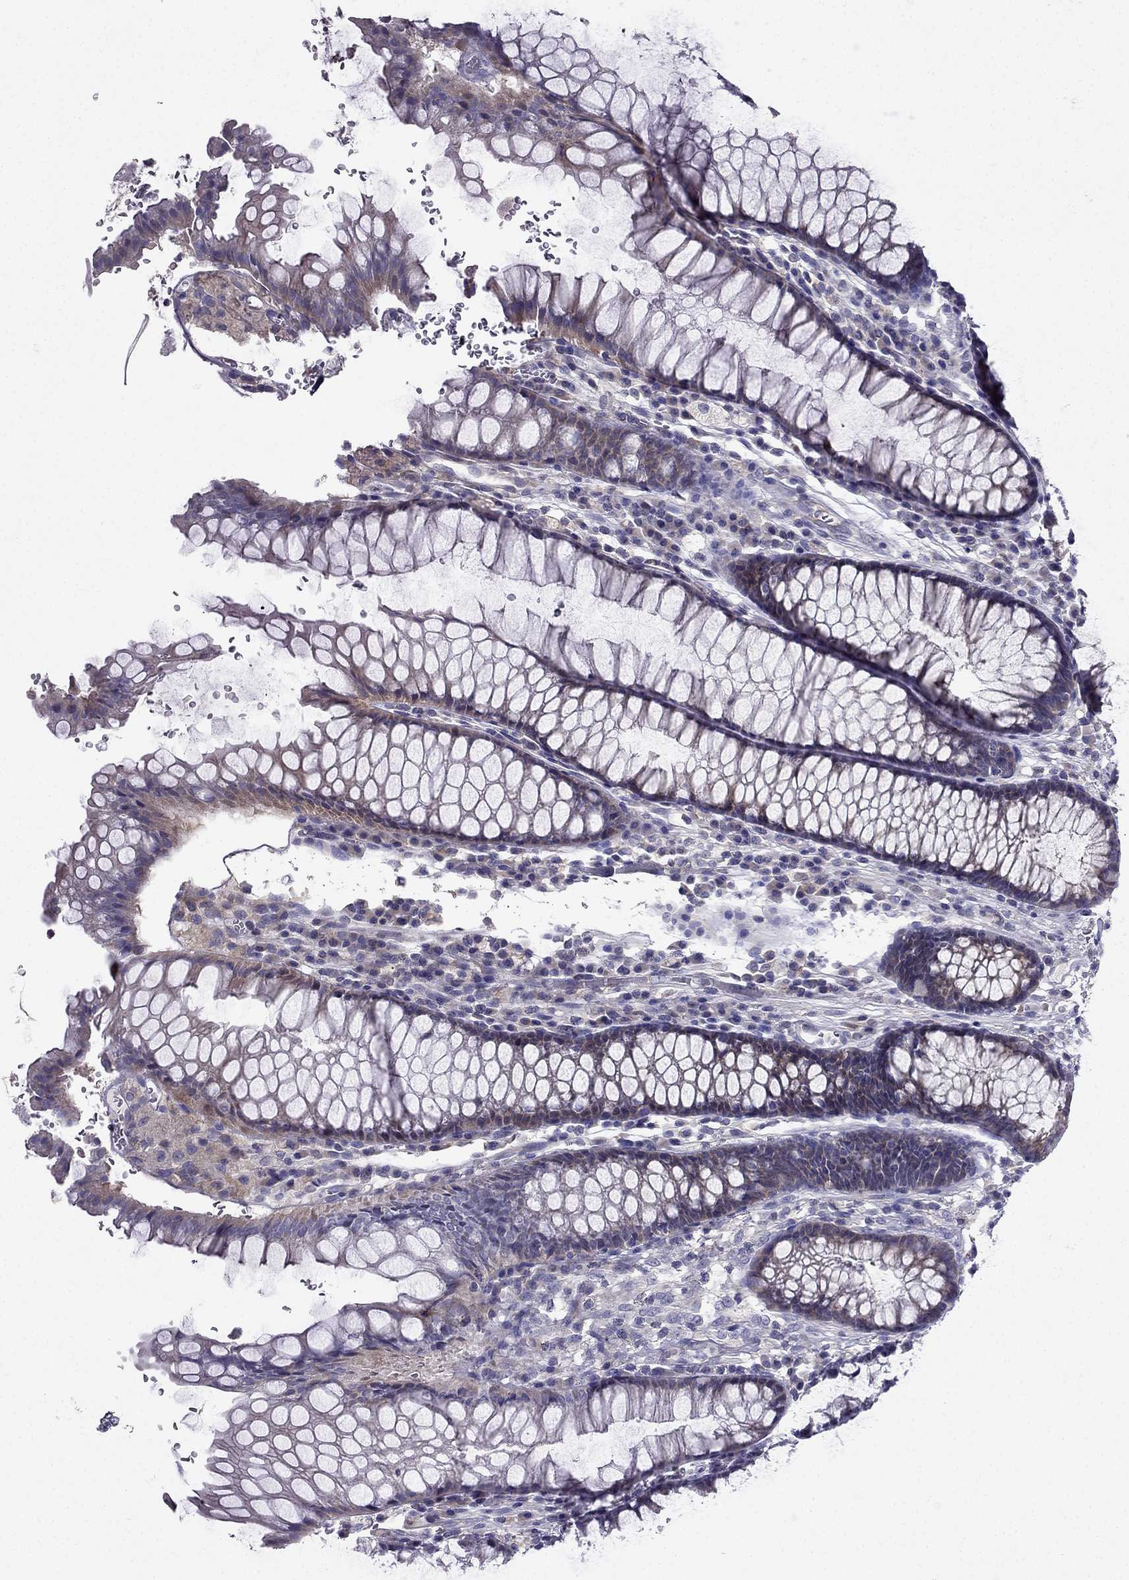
{"staining": {"intensity": "negative", "quantity": "none", "location": "none"}, "tissue": "rectum", "cell_type": "Glandular cells", "image_type": "normal", "snomed": [{"axis": "morphology", "description": "Normal tissue, NOS"}, {"axis": "topography", "description": "Rectum"}], "caption": "This is a micrograph of immunohistochemistry staining of unremarkable rectum, which shows no positivity in glandular cells.", "gene": "AS3MT", "patient": {"sex": "female", "age": 68}}